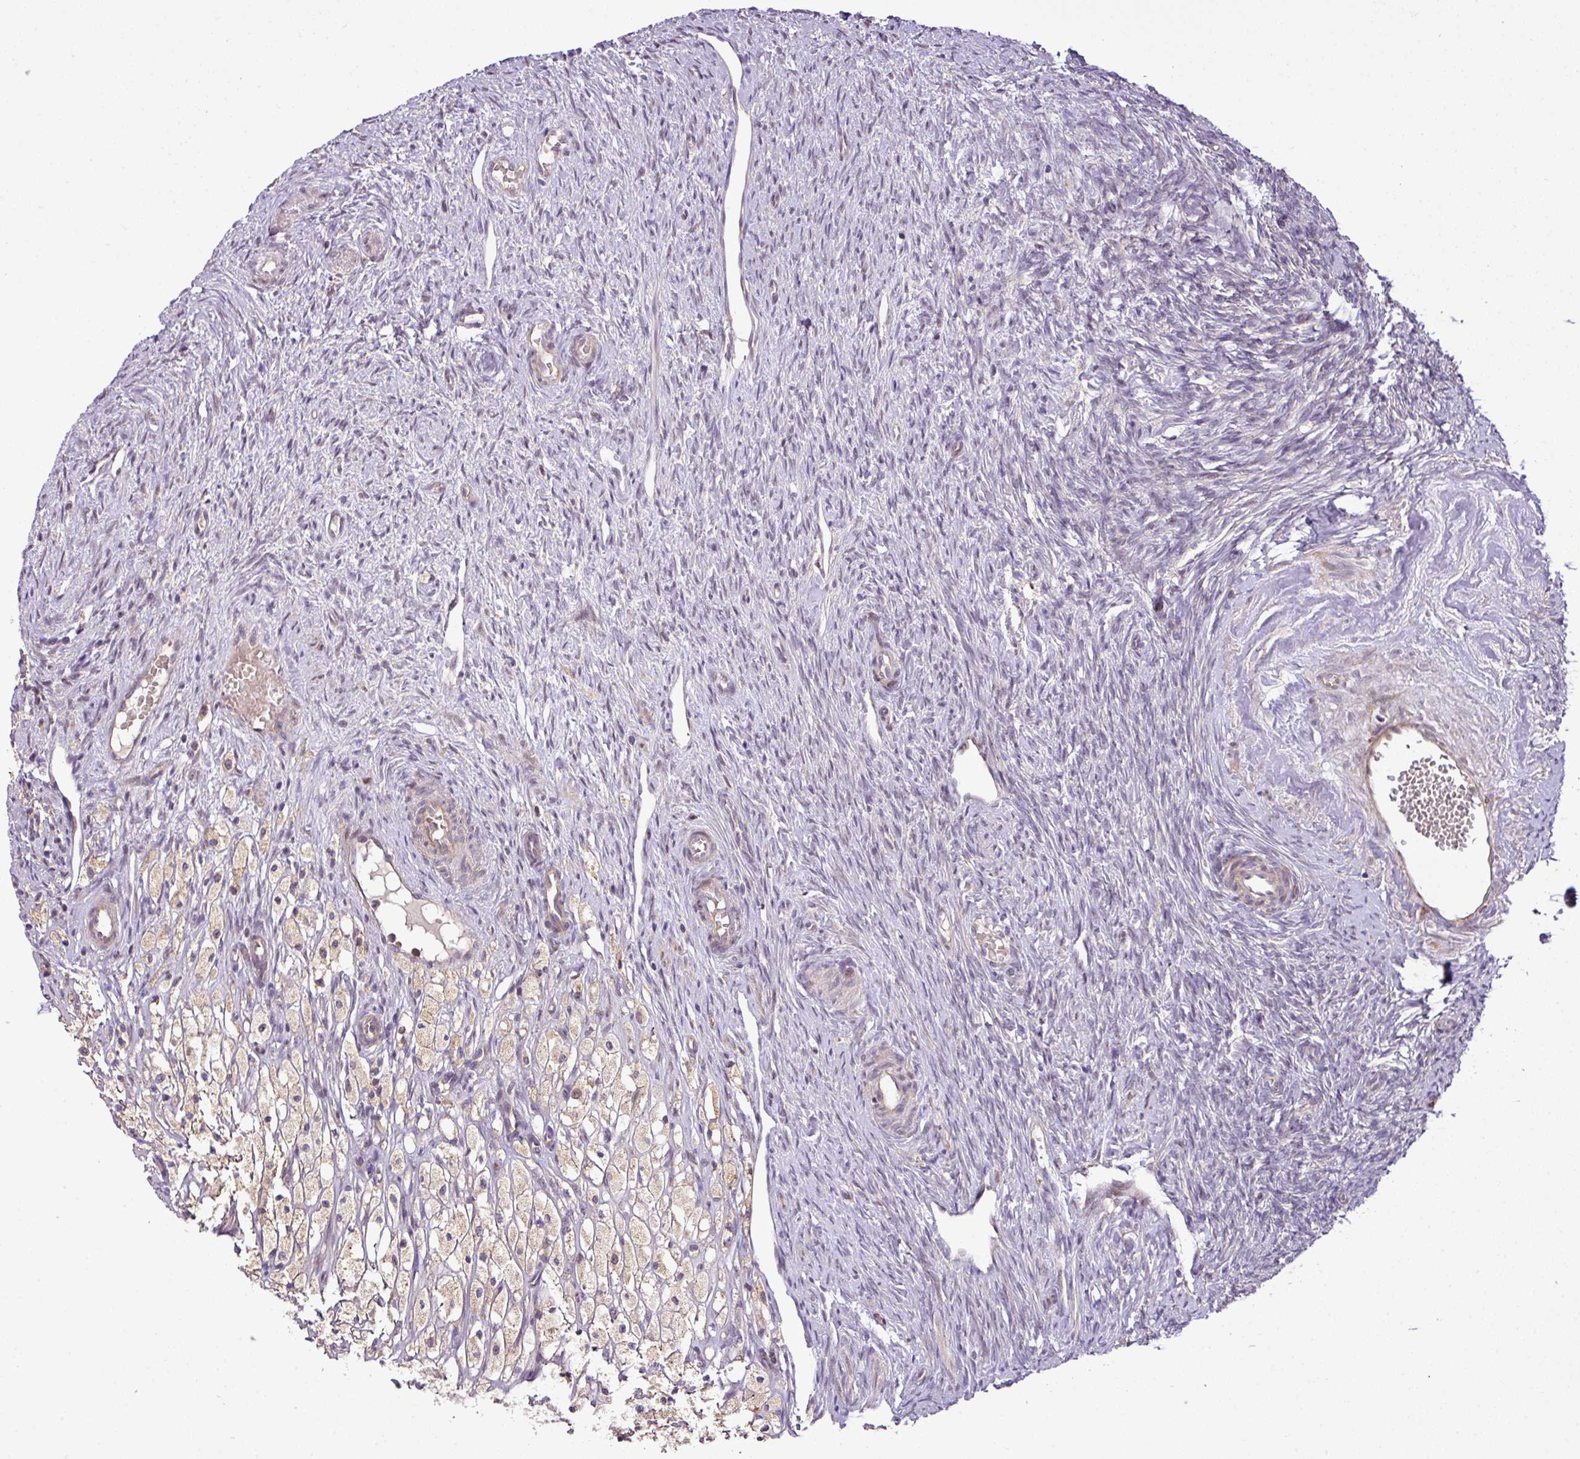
{"staining": {"intensity": "moderate", "quantity": ">75%", "location": "cytoplasmic/membranous"}, "tissue": "ovary", "cell_type": "Follicle cells", "image_type": "normal", "snomed": [{"axis": "morphology", "description": "Normal tissue, NOS"}, {"axis": "topography", "description": "Ovary"}], "caption": "IHC photomicrograph of unremarkable ovary: human ovary stained using immunohistochemistry reveals medium levels of moderate protein expression localized specifically in the cytoplasmic/membranous of follicle cells, appearing as a cytoplasmic/membranous brown color.", "gene": "COX18", "patient": {"sex": "female", "age": 51}}